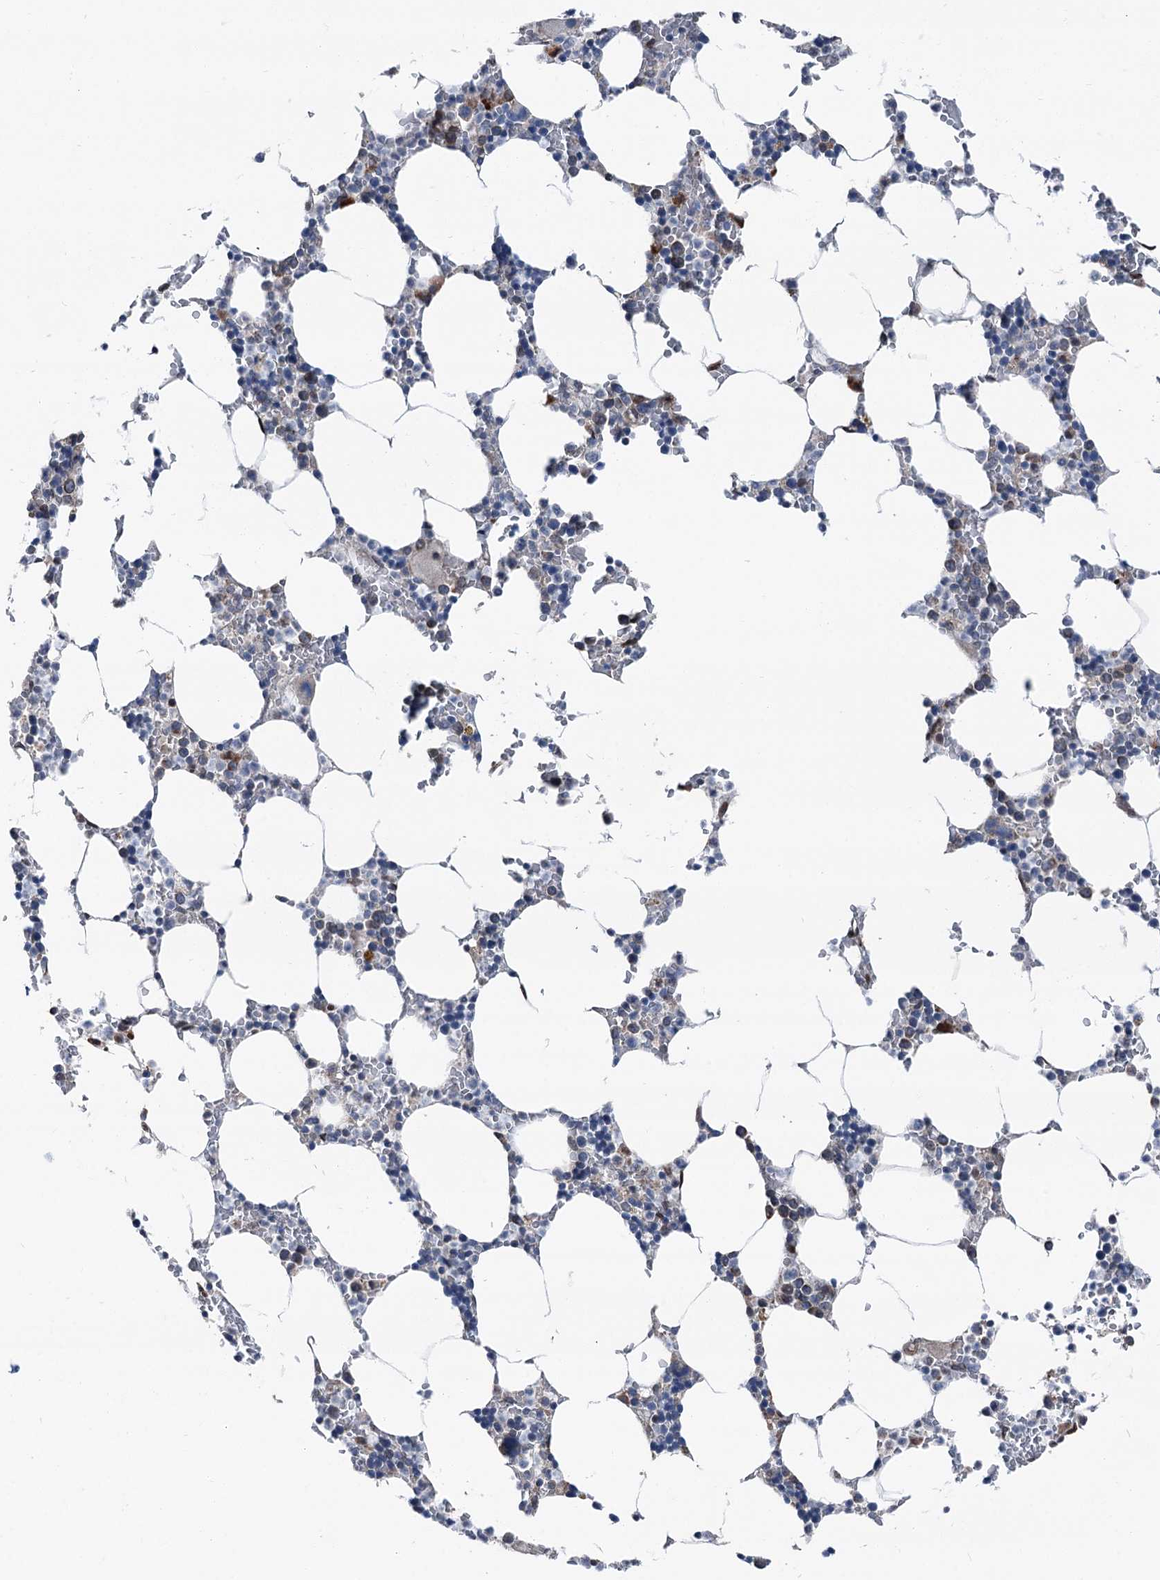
{"staining": {"intensity": "moderate", "quantity": "<25%", "location": "cytoplasmic/membranous"}, "tissue": "bone marrow", "cell_type": "Hematopoietic cells", "image_type": "normal", "snomed": [{"axis": "morphology", "description": "Normal tissue, NOS"}, {"axis": "topography", "description": "Bone marrow"}], "caption": "High-magnification brightfield microscopy of normal bone marrow stained with DAB (3,3'-diaminobenzidine) (brown) and counterstained with hematoxylin (blue). hematopoietic cells exhibit moderate cytoplasmic/membranous positivity is seen in about<25% of cells.", "gene": "MRPL14", "patient": {"sex": "male", "age": 70}}